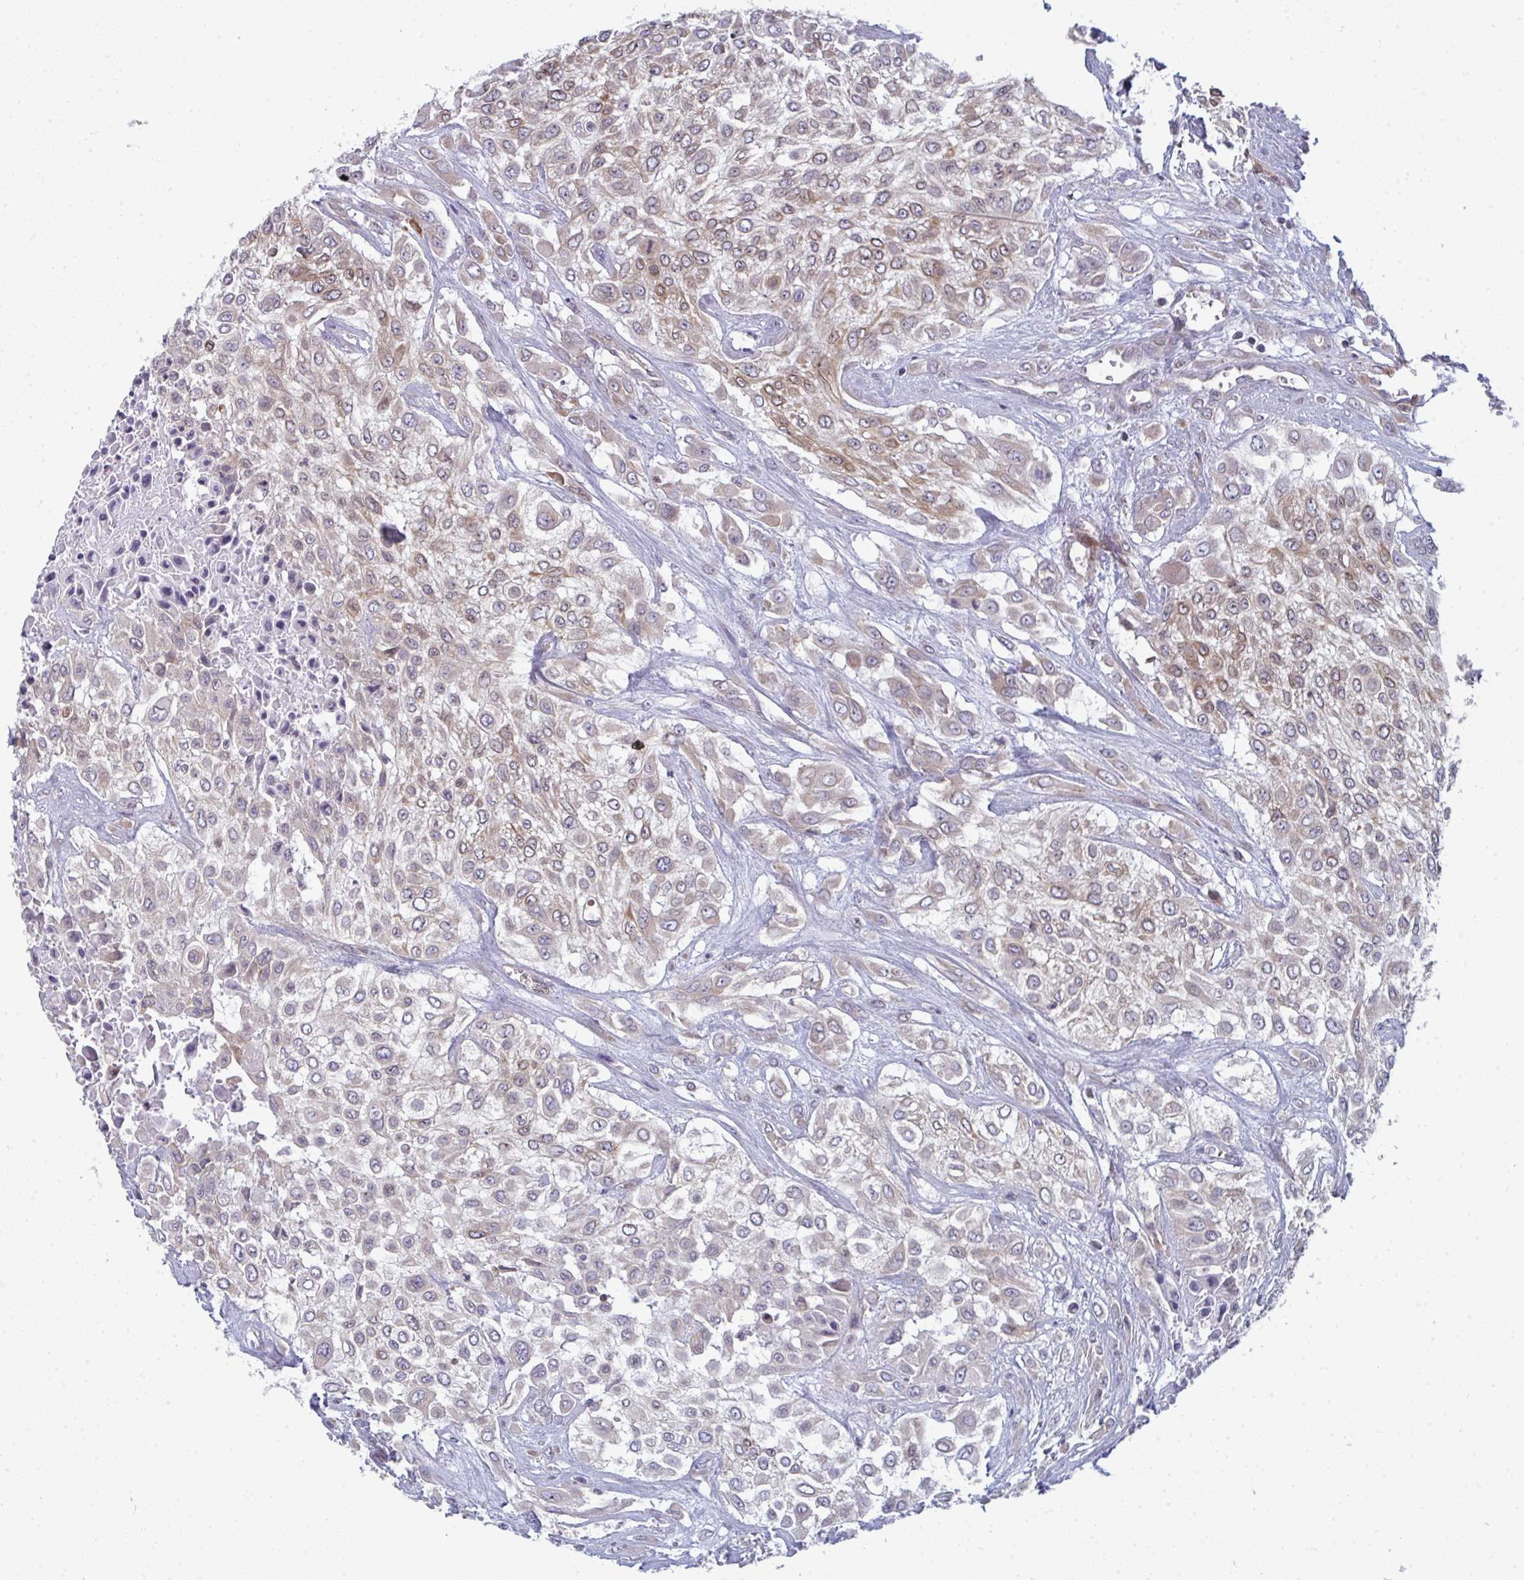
{"staining": {"intensity": "weak", "quantity": ">75%", "location": "cytoplasmic/membranous"}, "tissue": "urothelial cancer", "cell_type": "Tumor cells", "image_type": "cancer", "snomed": [{"axis": "morphology", "description": "Urothelial carcinoma, High grade"}, {"axis": "topography", "description": "Urinary bladder"}], "caption": "Brown immunohistochemical staining in urothelial cancer exhibits weak cytoplasmic/membranous staining in approximately >75% of tumor cells.", "gene": "LYSMD4", "patient": {"sex": "male", "age": 57}}